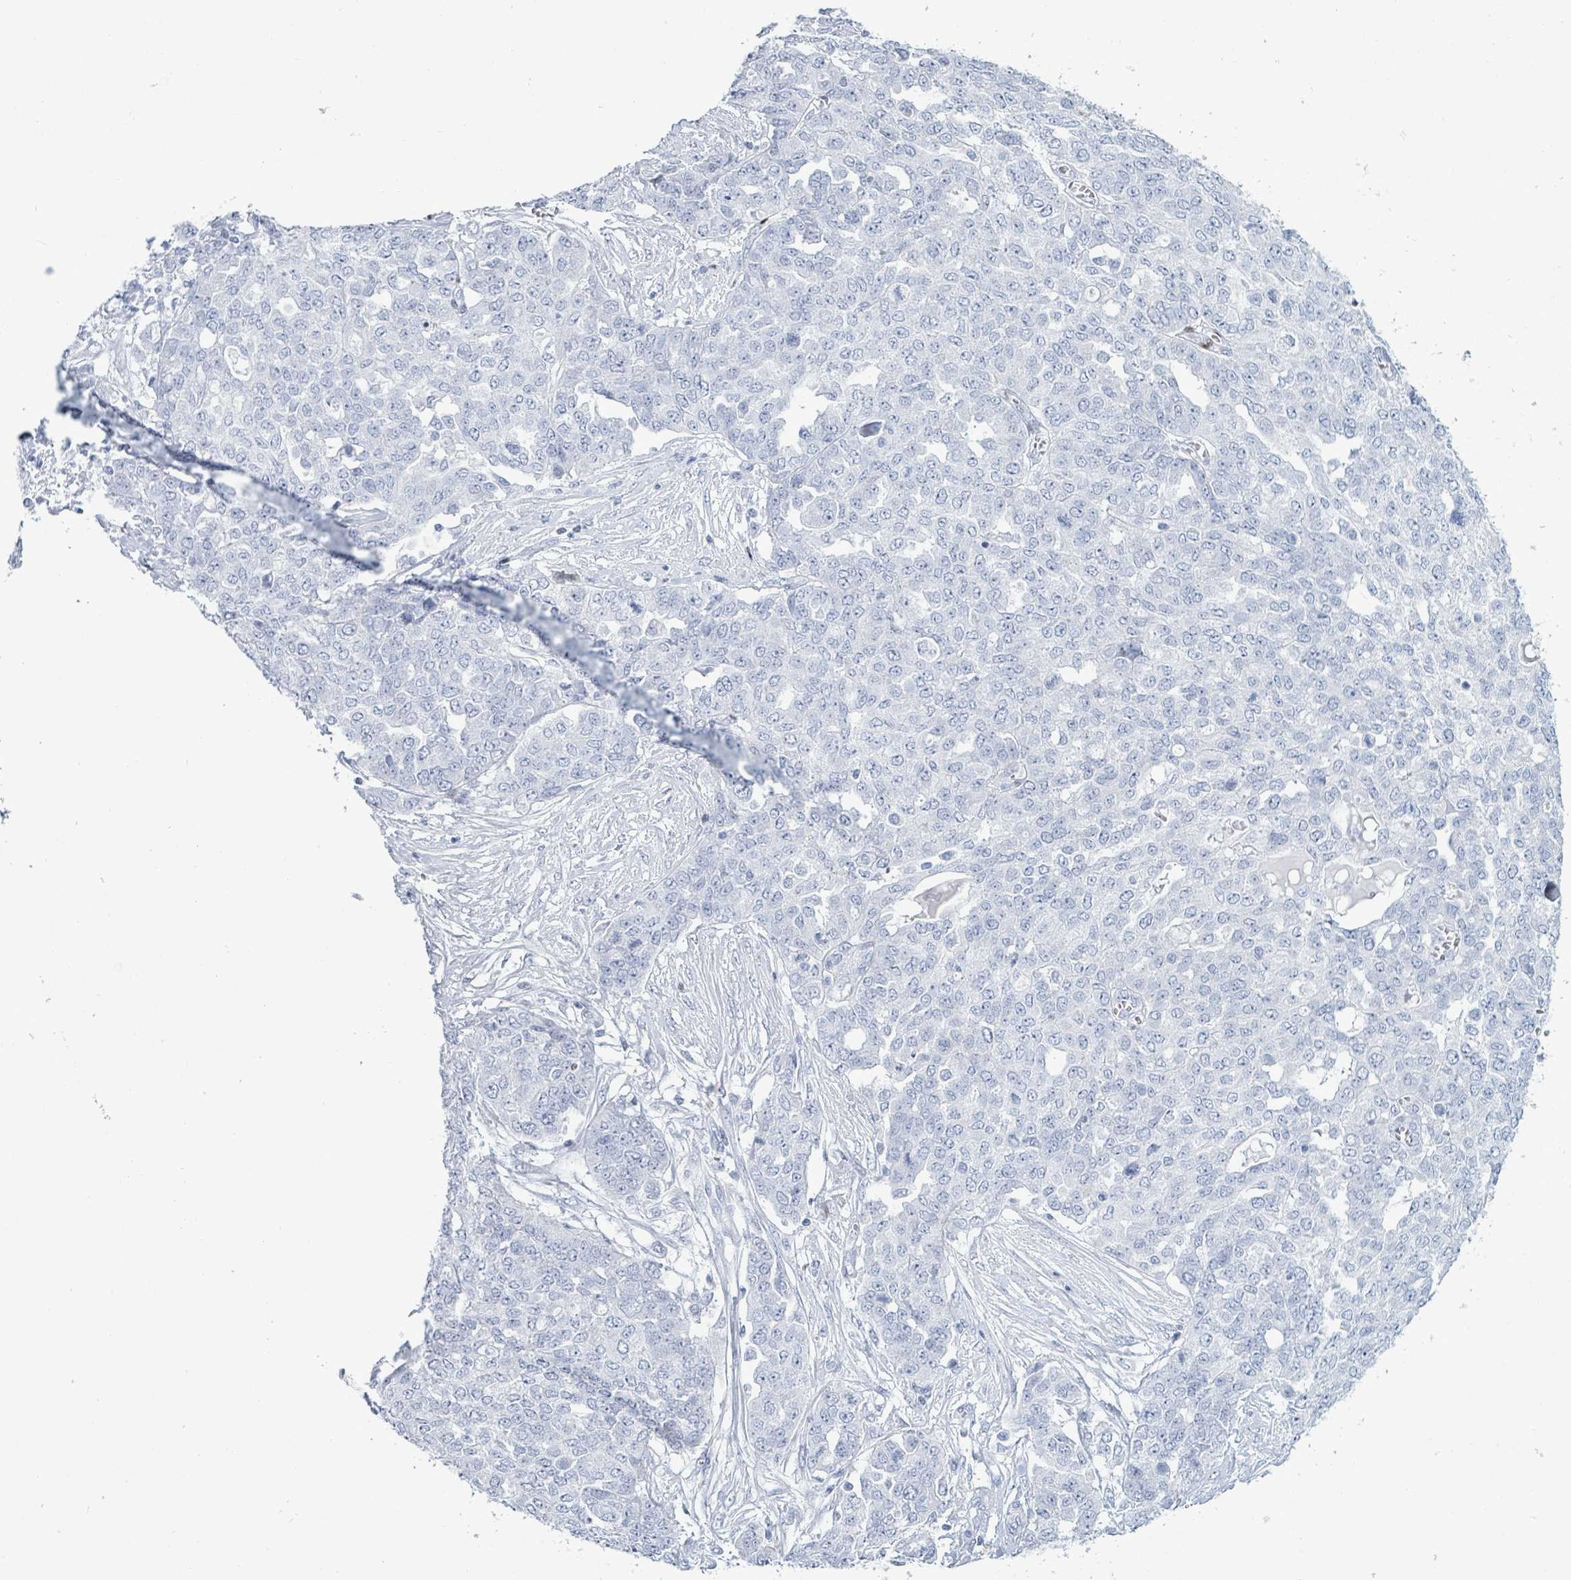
{"staining": {"intensity": "negative", "quantity": "none", "location": "none"}, "tissue": "ovarian cancer", "cell_type": "Tumor cells", "image_type": "cancer", "snomed": [{"axis": "morphology", "description": "Cystadenocarcinoma, serous, NOS"}, {"axis": "topography", "description": "Soft tissue"}, {"axis": "topography", "description": "Ovary"}], "caption": "Immunohistochemistry of ovarian cancer (serous cystadenocarcinoma) shows no positivity in tumor cells.", "gene": "MALL", "patient": {"sex": "female", "age": 57}}